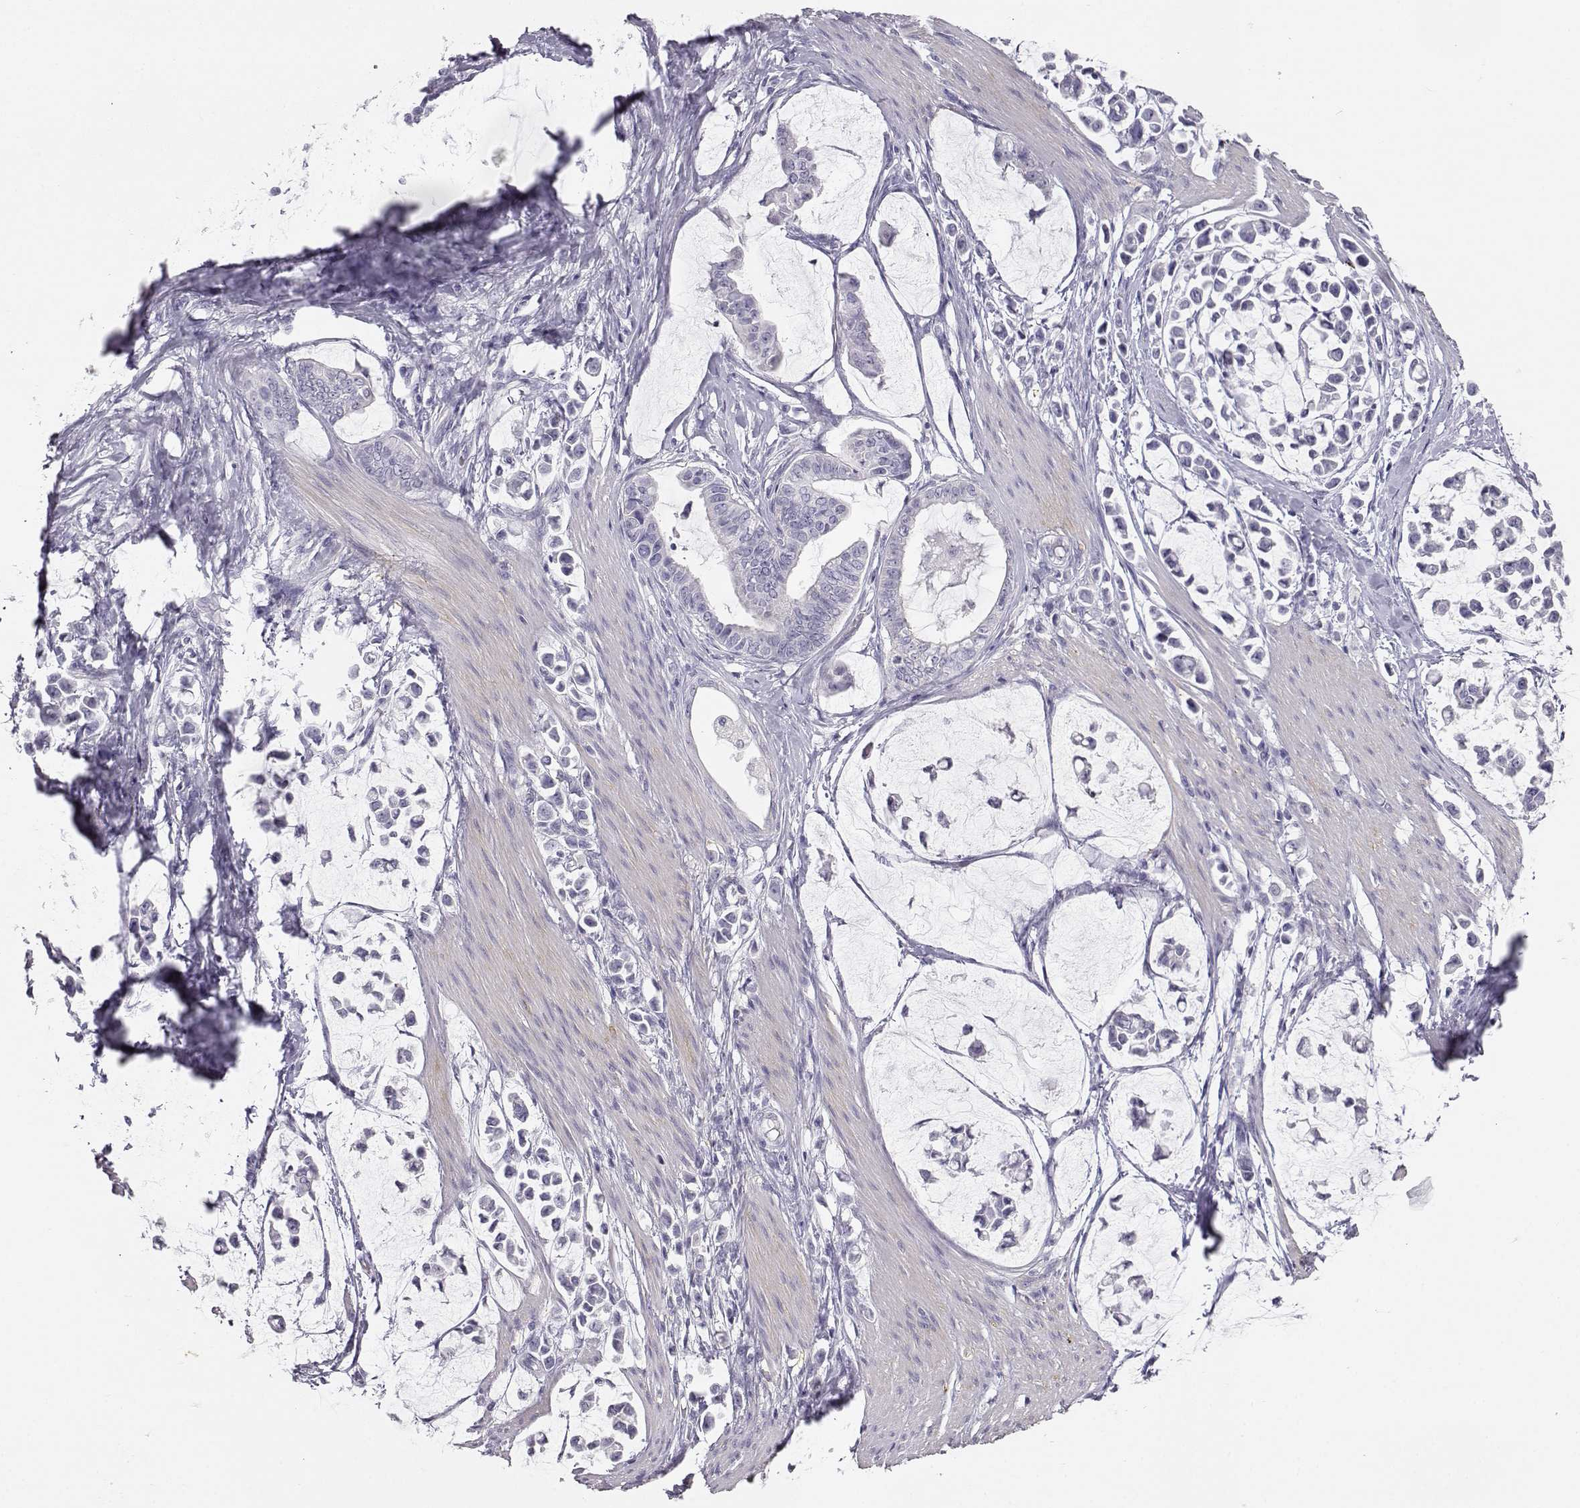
{"staining": {"intensity": "negative", "quantity": "none", "location": "none"}, "tissue": "stomach cancer", "cell_type": "Tumor cells", "image_type": "cancer", "snomed": [{"axis": "morphology", "description": "Adenocarcinoma, NOS"}, {"axis": "topography", "description": "Stomach"}], "caption": "Micrograph shows no significant protein staining in tumor cells of stomach cancer.", "gene": "MYCBPAP", "patient": {"sex": "male", "age": 82}}